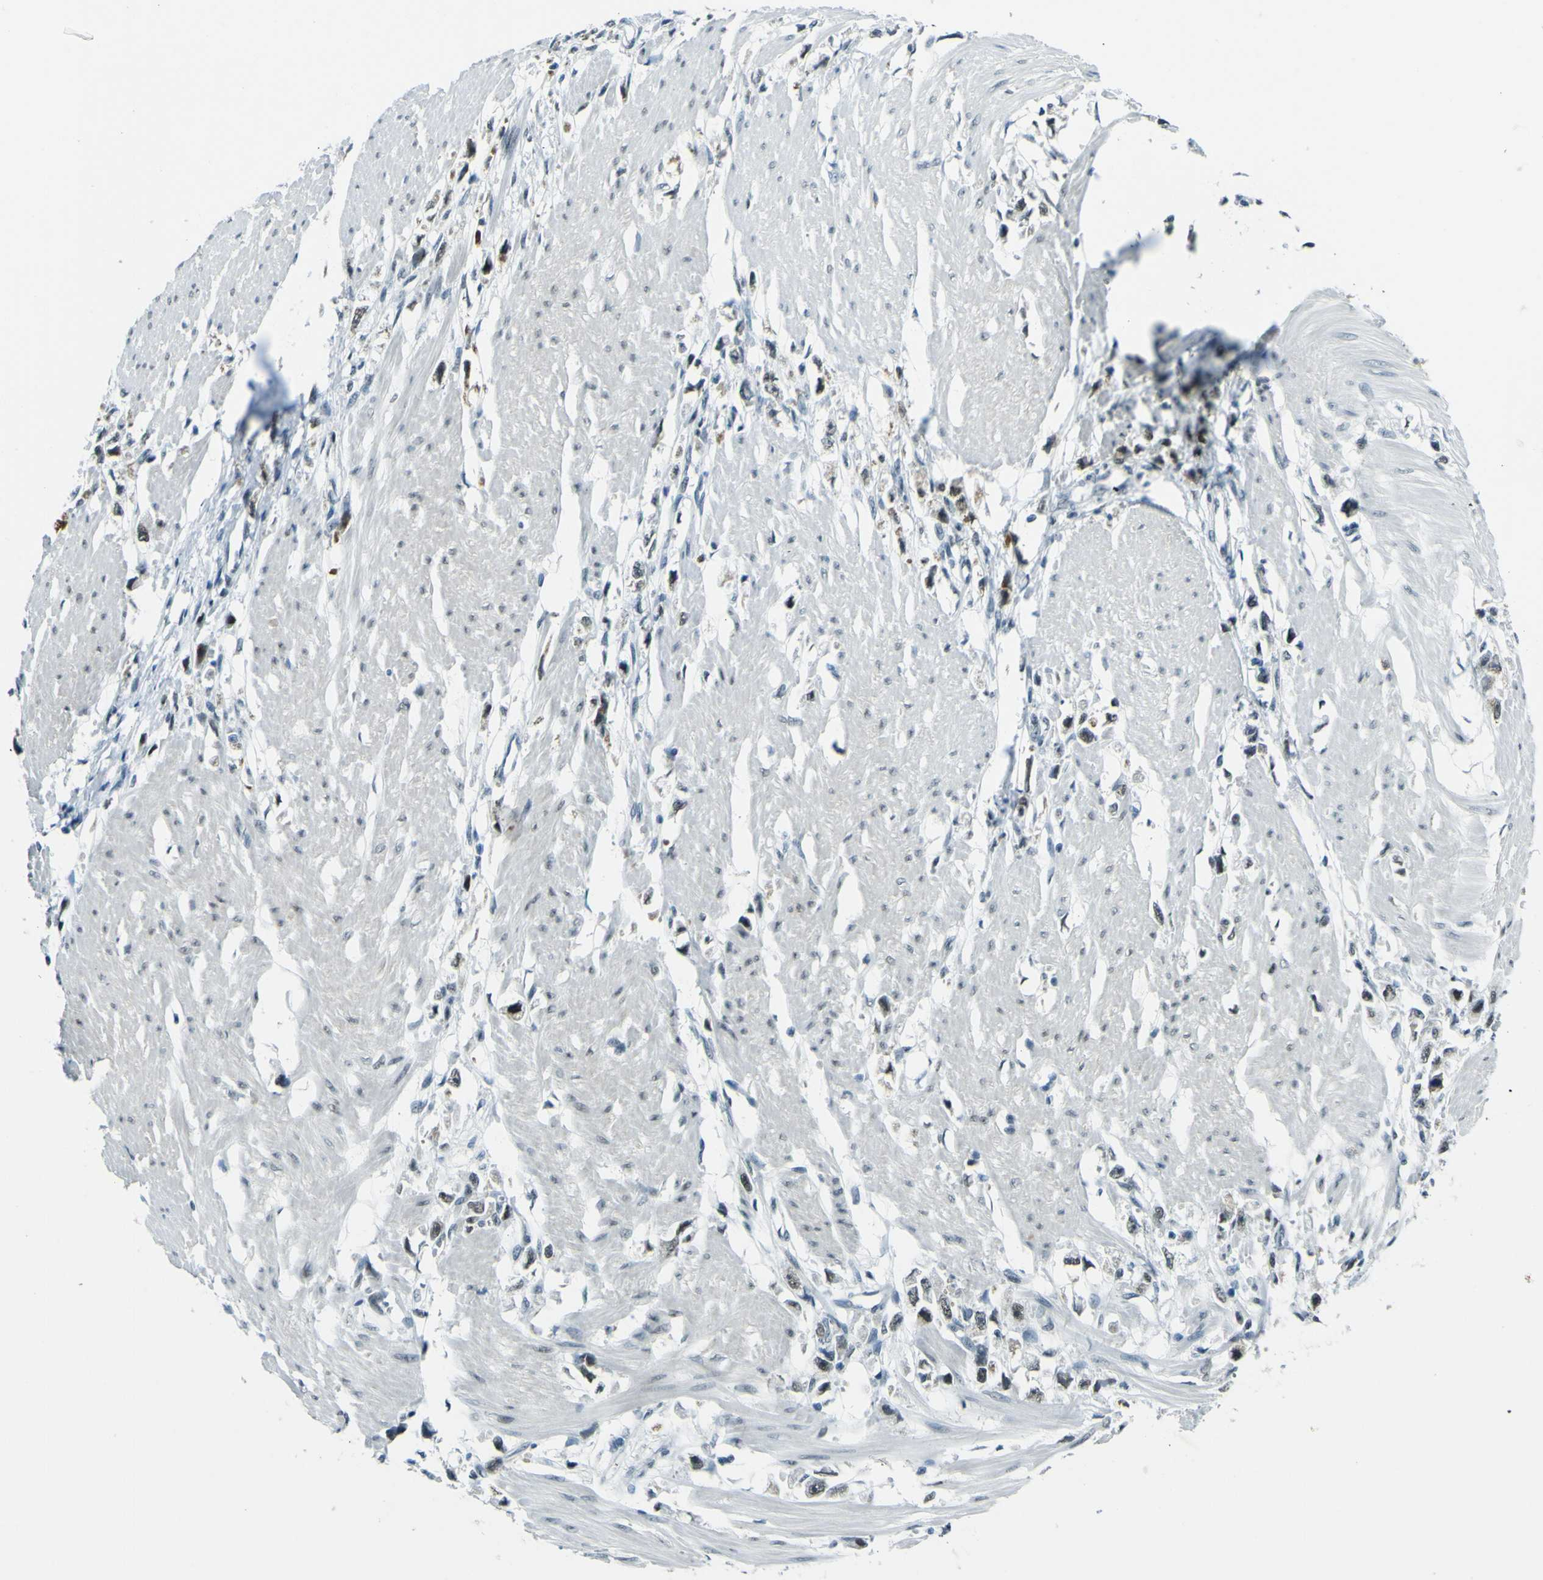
{"staining": {"intensity": "weak", "quantity": ">75%", "location": "nuclear"}, "tissue": "stomach cancer", "cell_type": "Tumor cells", "image_type": "cancer", "snomed": [{"axis": "morphology", "description": "Adenocarcinoma, NOS"}, {"axis": "topography", "description": "Stomach"}], "caption": "High-magnification brightfield microscopy of adenocarcinoma (stomach) stained with DAB (3,3'-diaminobenzidine) (brown) and counterstained with hematoxylin (blue). tumor cells exhibit weak nuclear staining is identified in about>75% of cells.", "gene": "CEBPG", "patient": {"sex": "female", "age": 59}}